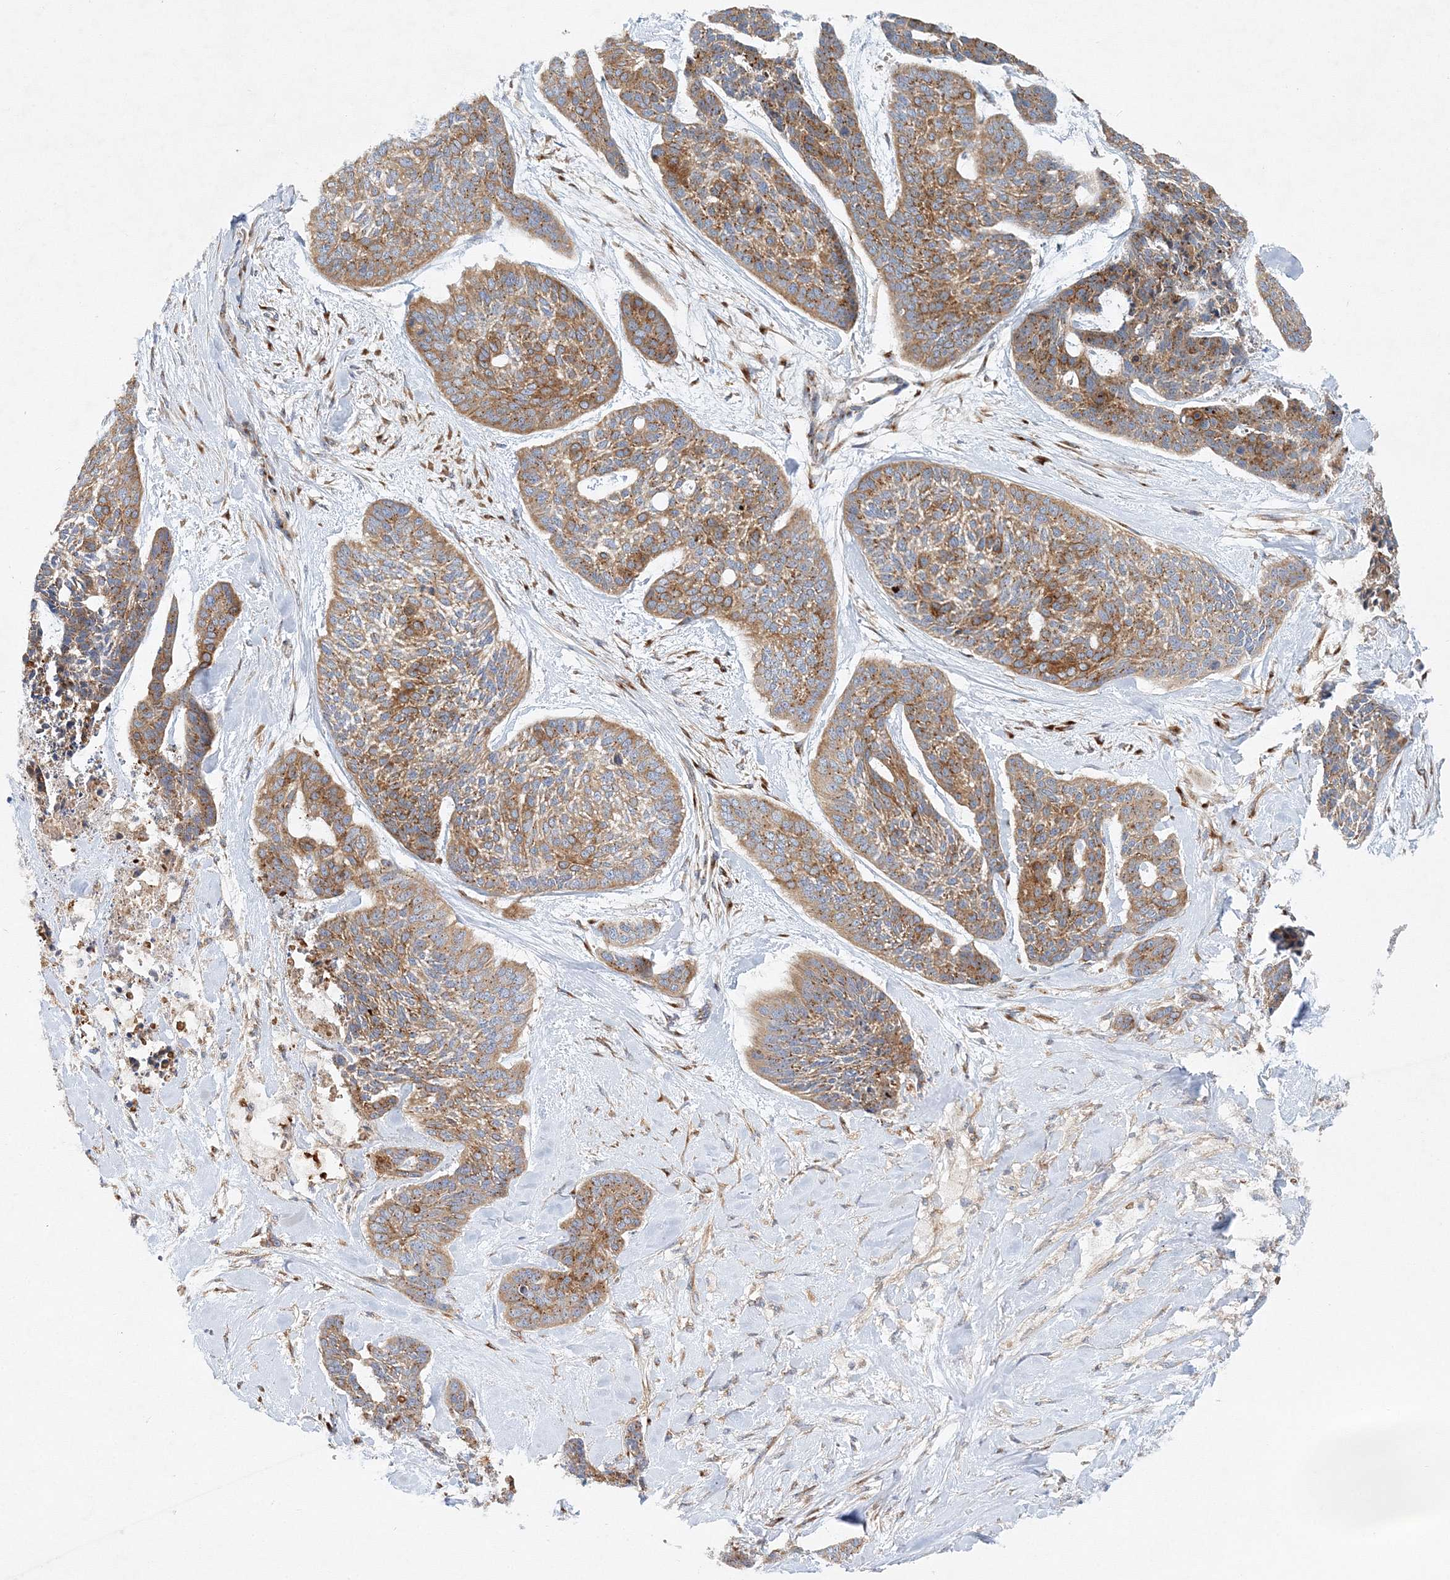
{"staining": {"intensity": "moderate", "quantity": ">75%", "location": "cytoplasmic/membranous"}, "tissue": "skin cancer", "cell_type": "Tumor cells", "image_type": "cancer", "snomed": [{"axis": "morphology", "description": "Basal cell carcinoma"}, {"axis": "topography", "description": "Skin"}], "caption": "Approximately >75% of tumor cells in human skin cancer (basal cell carcinoma) demonstrate moderate cytoplasmic/membranous protein expression as visualized by brown immunohistochemical staining.", "gene": "SEC23IP", "patient": {"sex": "female", "age": 64}}